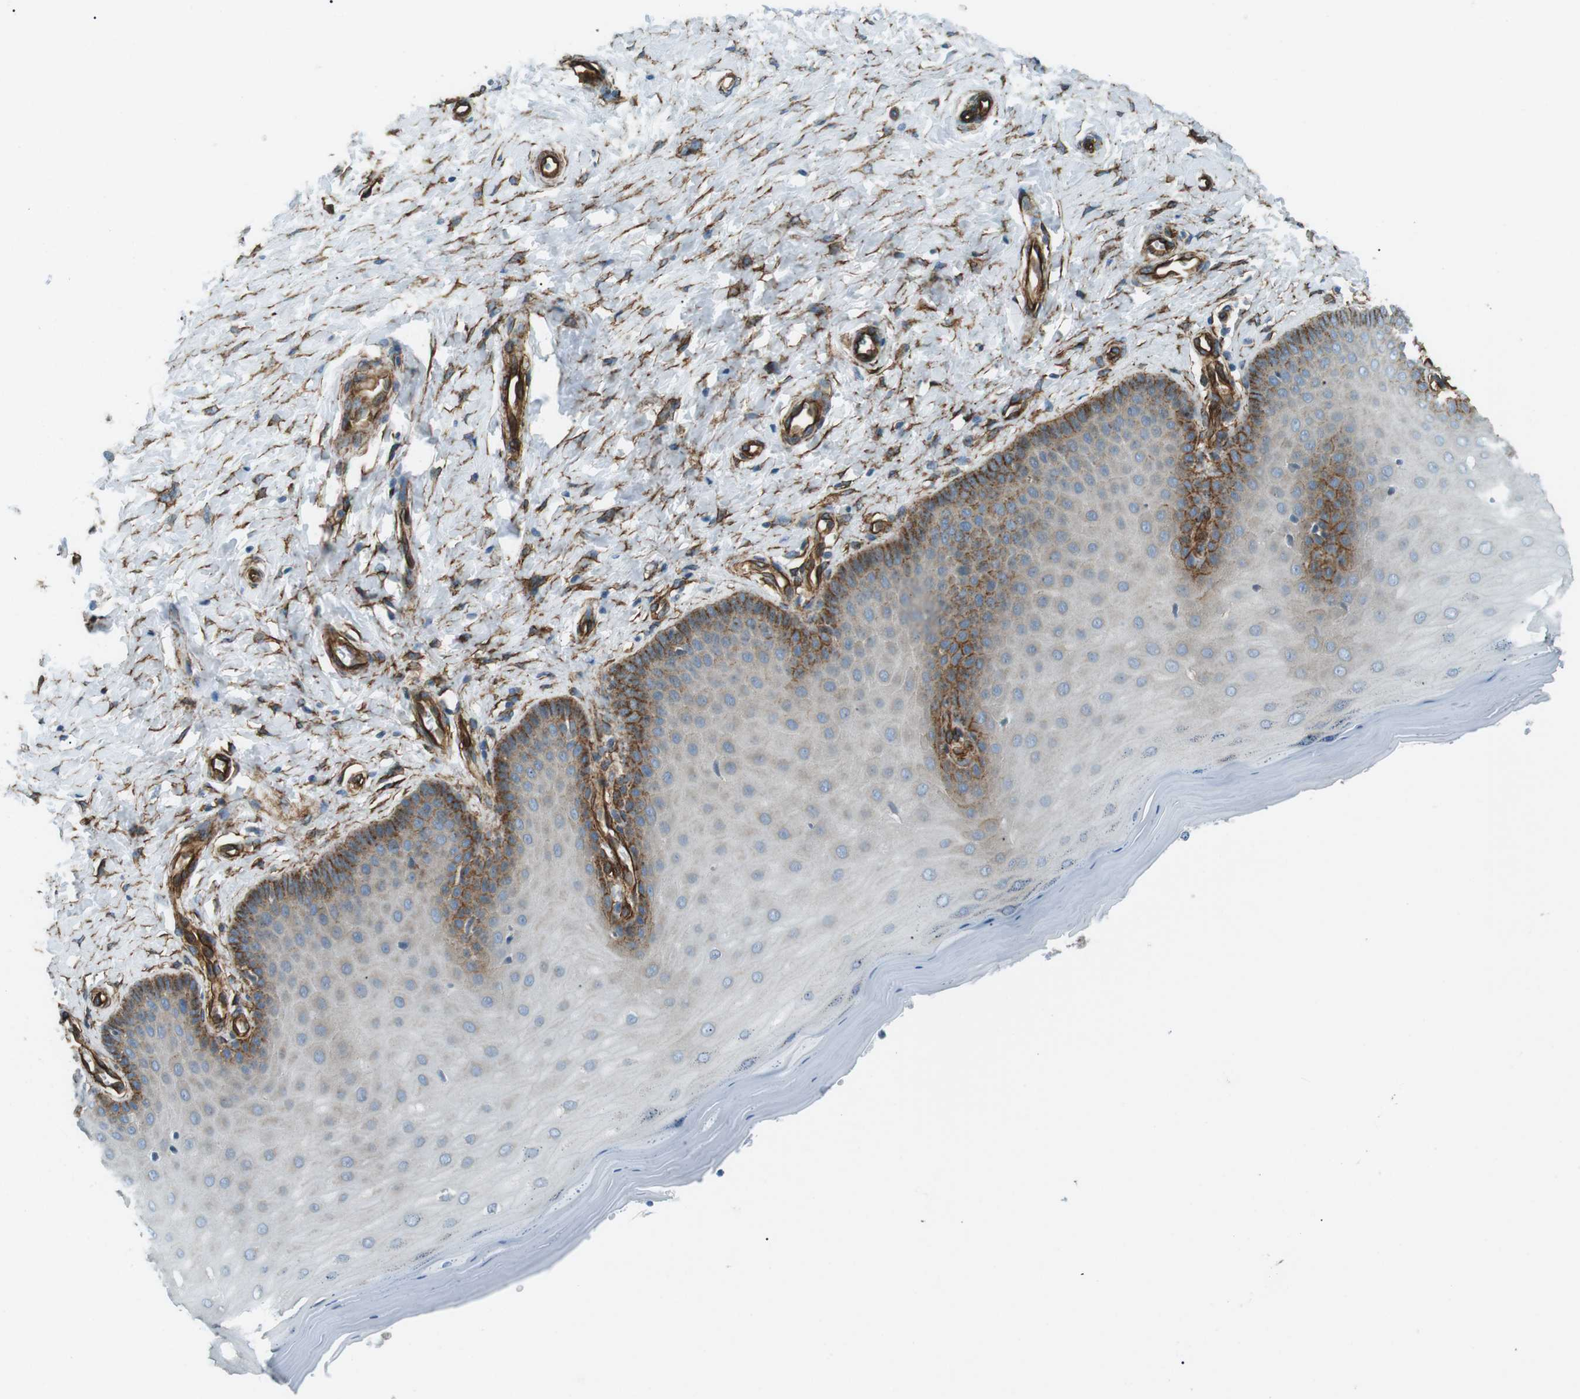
{"staining": {"intensity": "weak", "quantity": ">75%", "location": "cytoplasmic/membranous"}, "tissue": "cervix", "cell_type": "Glandular cells", "image_type": "normal", "snomed": [{"axis": "morphology", "description": "Normal tissue, NOS"}, {"axis": "topography", "description": "Cervix"}], "caption": "Immunohistochemistry (DAB (3,3'-diaminobenzidine)) staining of normal cervix demonstrates weak cytoplasmic/membranous protein staining in about >75% of glandular cells.", "gene": "ODR4", "patient": {"sex": "female", "age": 55}}